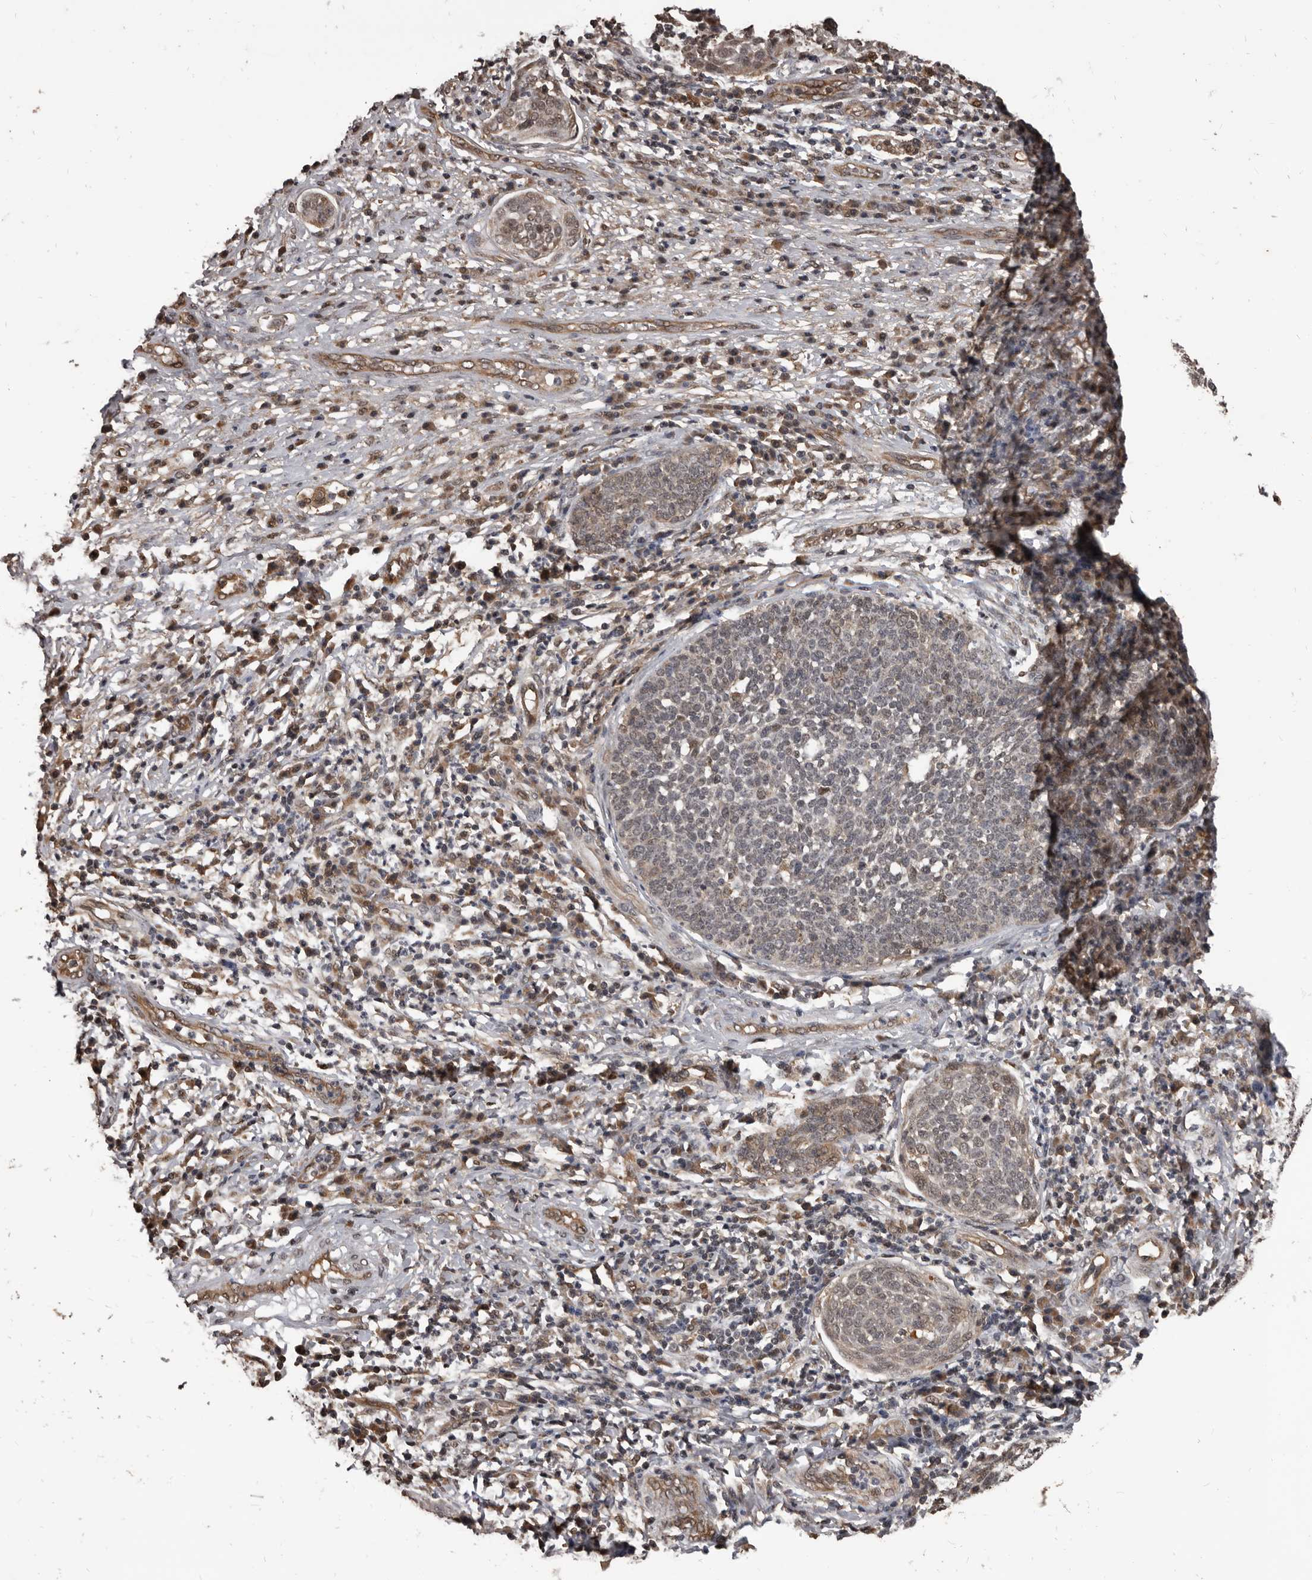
{"staining": {"intensity": "weak", "quantity": "25%-75%", "location": "nuclear"}, "tissue": "cervical cancer", "cell_type": "Tumor cells", "image_type": "cancer", "snomed": [{"axis": "morphology", "description": "Squamous cell carcinoma, NOS"}, {"axis": "topography", "description": "Cervix"}], "caption": "Brown immunohistochemical staining in human squamous cell carcinoma (cervical) displays weak nuclear positivity in approximately 25%-75% of tumor cells. (Stains: DAB (3,3'-diaminobenzidine) in brown, nuclei in blue, Microscopy: brightfield microscopy at high magnification).", "gene": "AHR", "patient": {"sex": "female", "age": 34}}